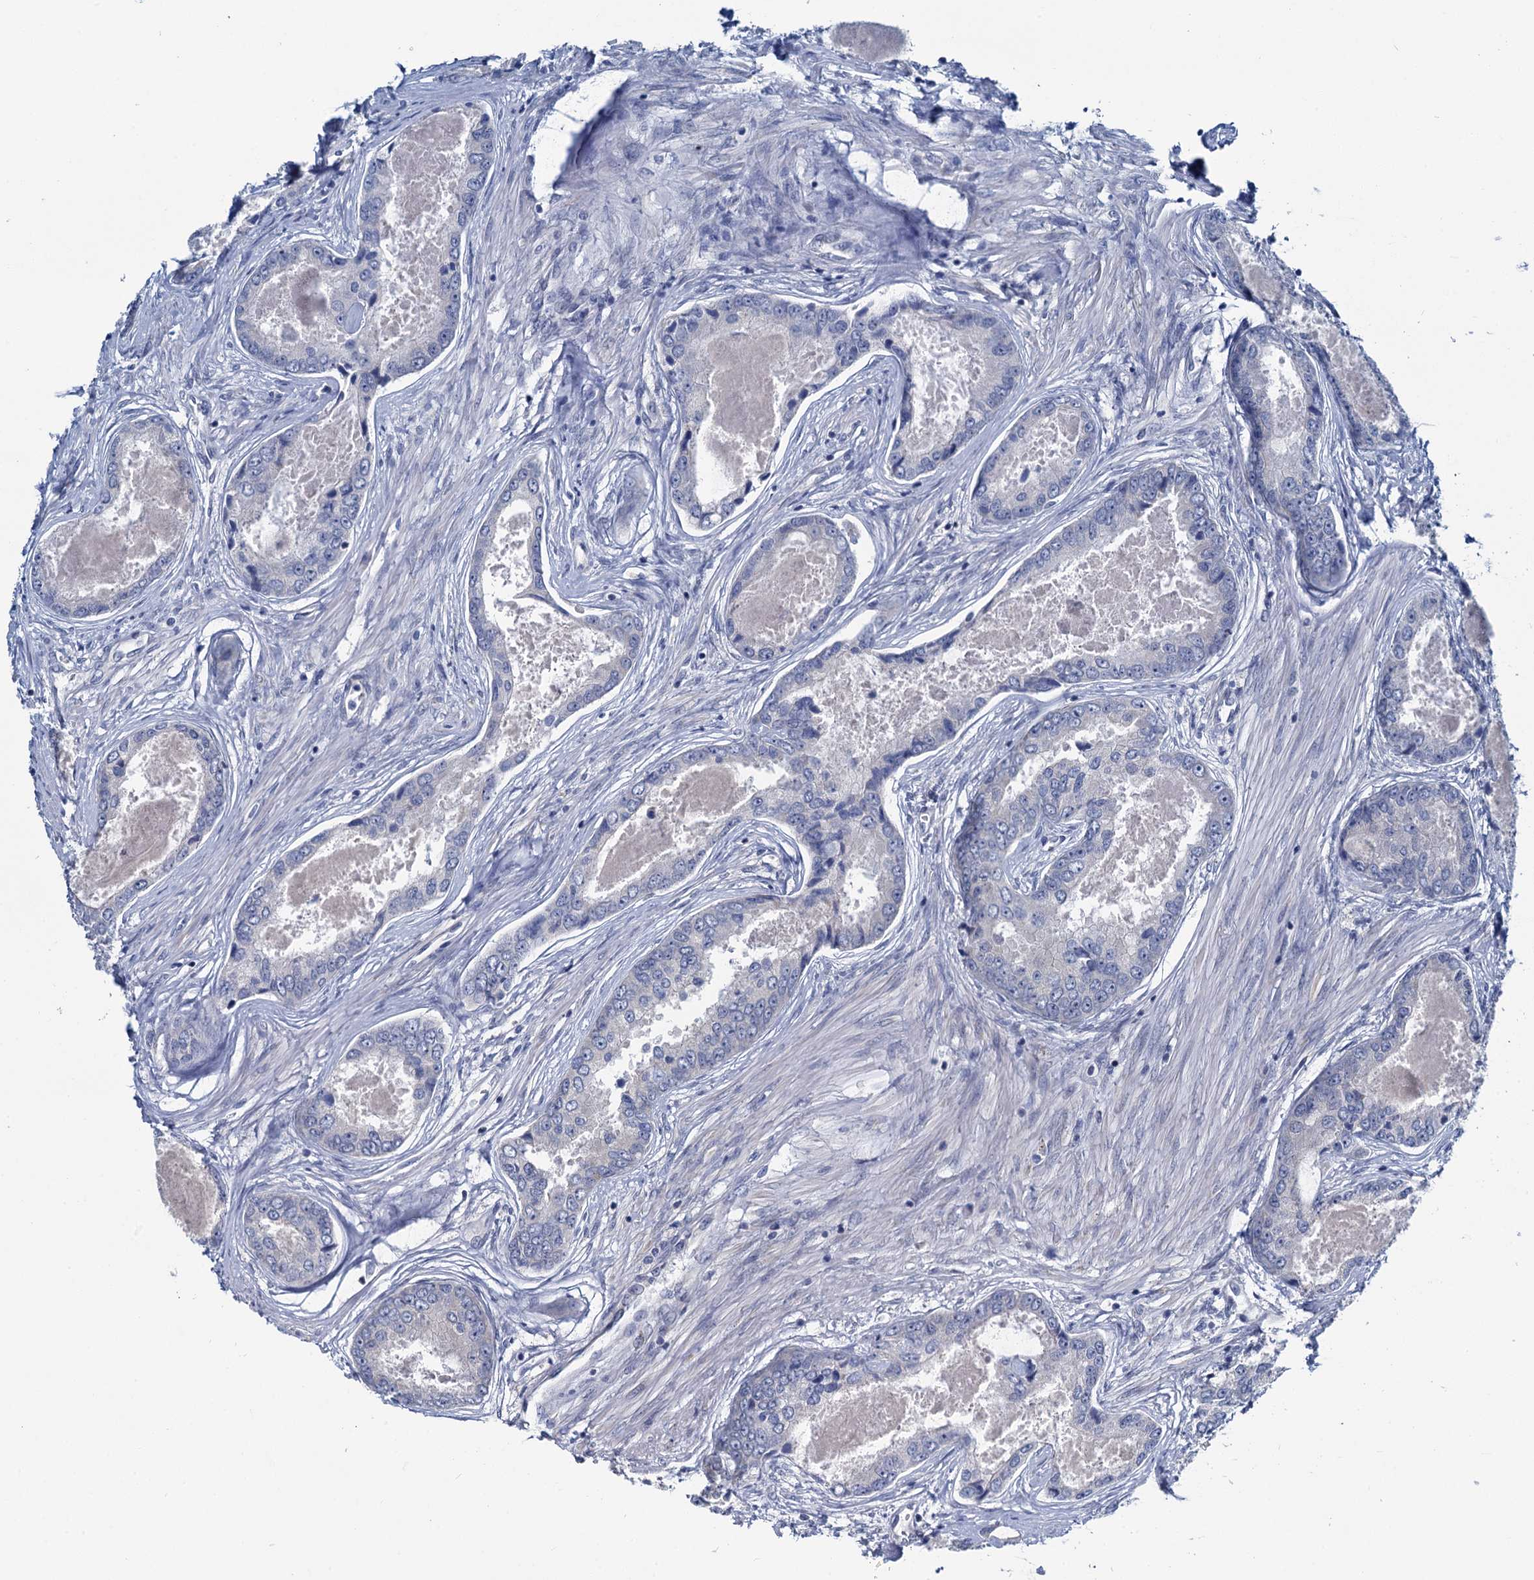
{"staining": {"intensity": "negative", "quantity": "none", "location": "none"}, "tissue": "prostate cancer", "cell_type": "Tumor cells", "image_type": "cancer", "snomed": [{"axis": "morphology", "description": "Adenocarcinoma, Low grade"}, {"axis": "topography", "description": "Prostate"}], "caption": "There is no significant staining in tumor cells of low-grade adenocarcinoma (prostate).", "gene": "MIOX", "patient": {"sex": "male", "age": 68}}